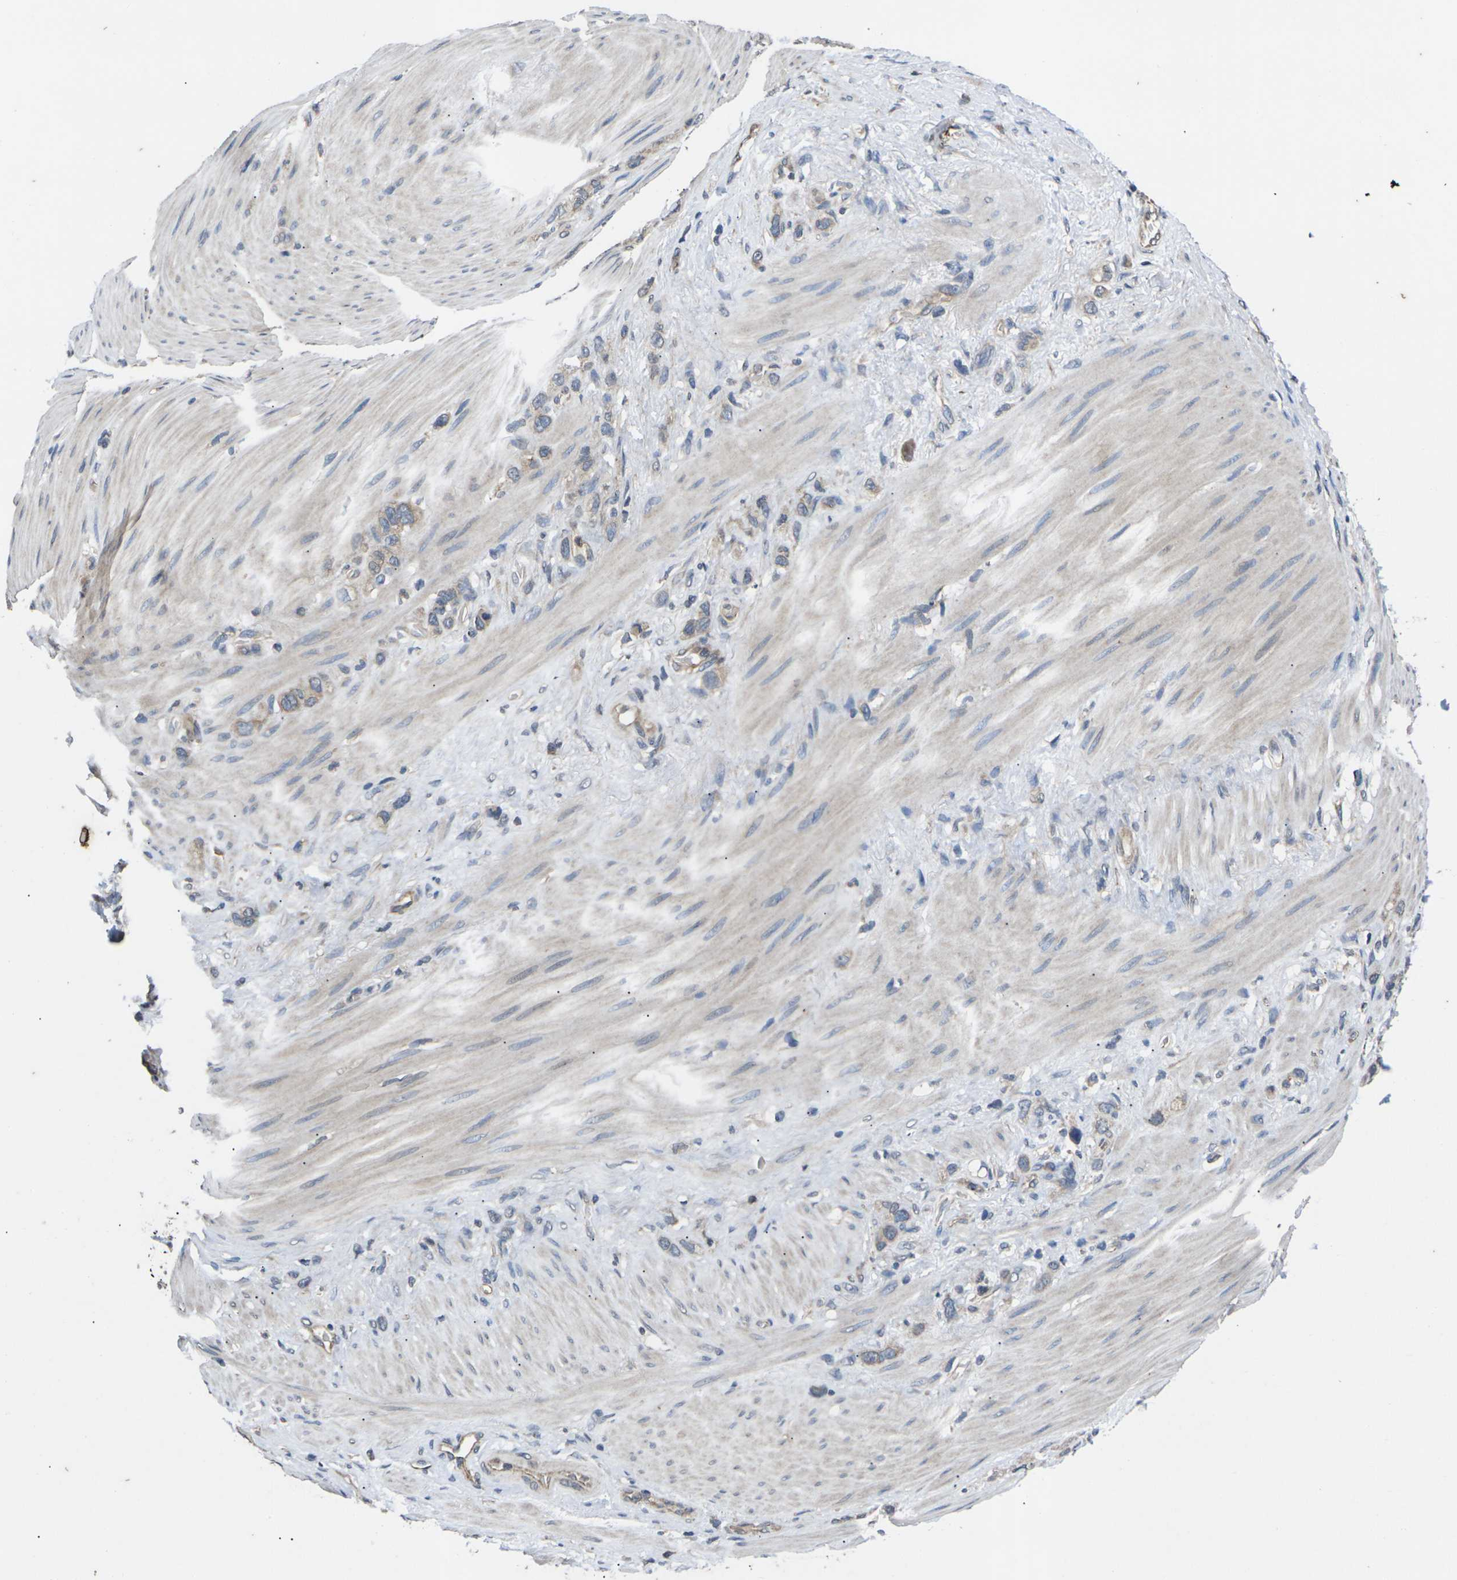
{"staining": {"intensity": "weak", "quantity": ">75%", "location": "cytoplasmic/membranous"}, "tissue": "stomach cancer", "cell_type": "Tumor cells", "image_type": "cancer", "snomed": [{"axis": "morphology", "description": "Adenocarcinoma, NOS"}, {"axis": "morphology", "description": "Adenocarcinoma, High grade"}, {"axis": "topography", "description": "Stomach, upper"}, {"axis": "topography", "description": "Stomach, lower"}], "caption": "Brown immunohistochemical staining in human adenocarcinoma (stomach) shows weak cytoplasmic/membranous expression in approximately >75% of tumor cells. (DAB (3,3'-diaminobenzidine) IHC, brown staining for protein, blue staining for nuclei).", "gene": "DKK2", "patient": {"sex": "female", "age": 65}}